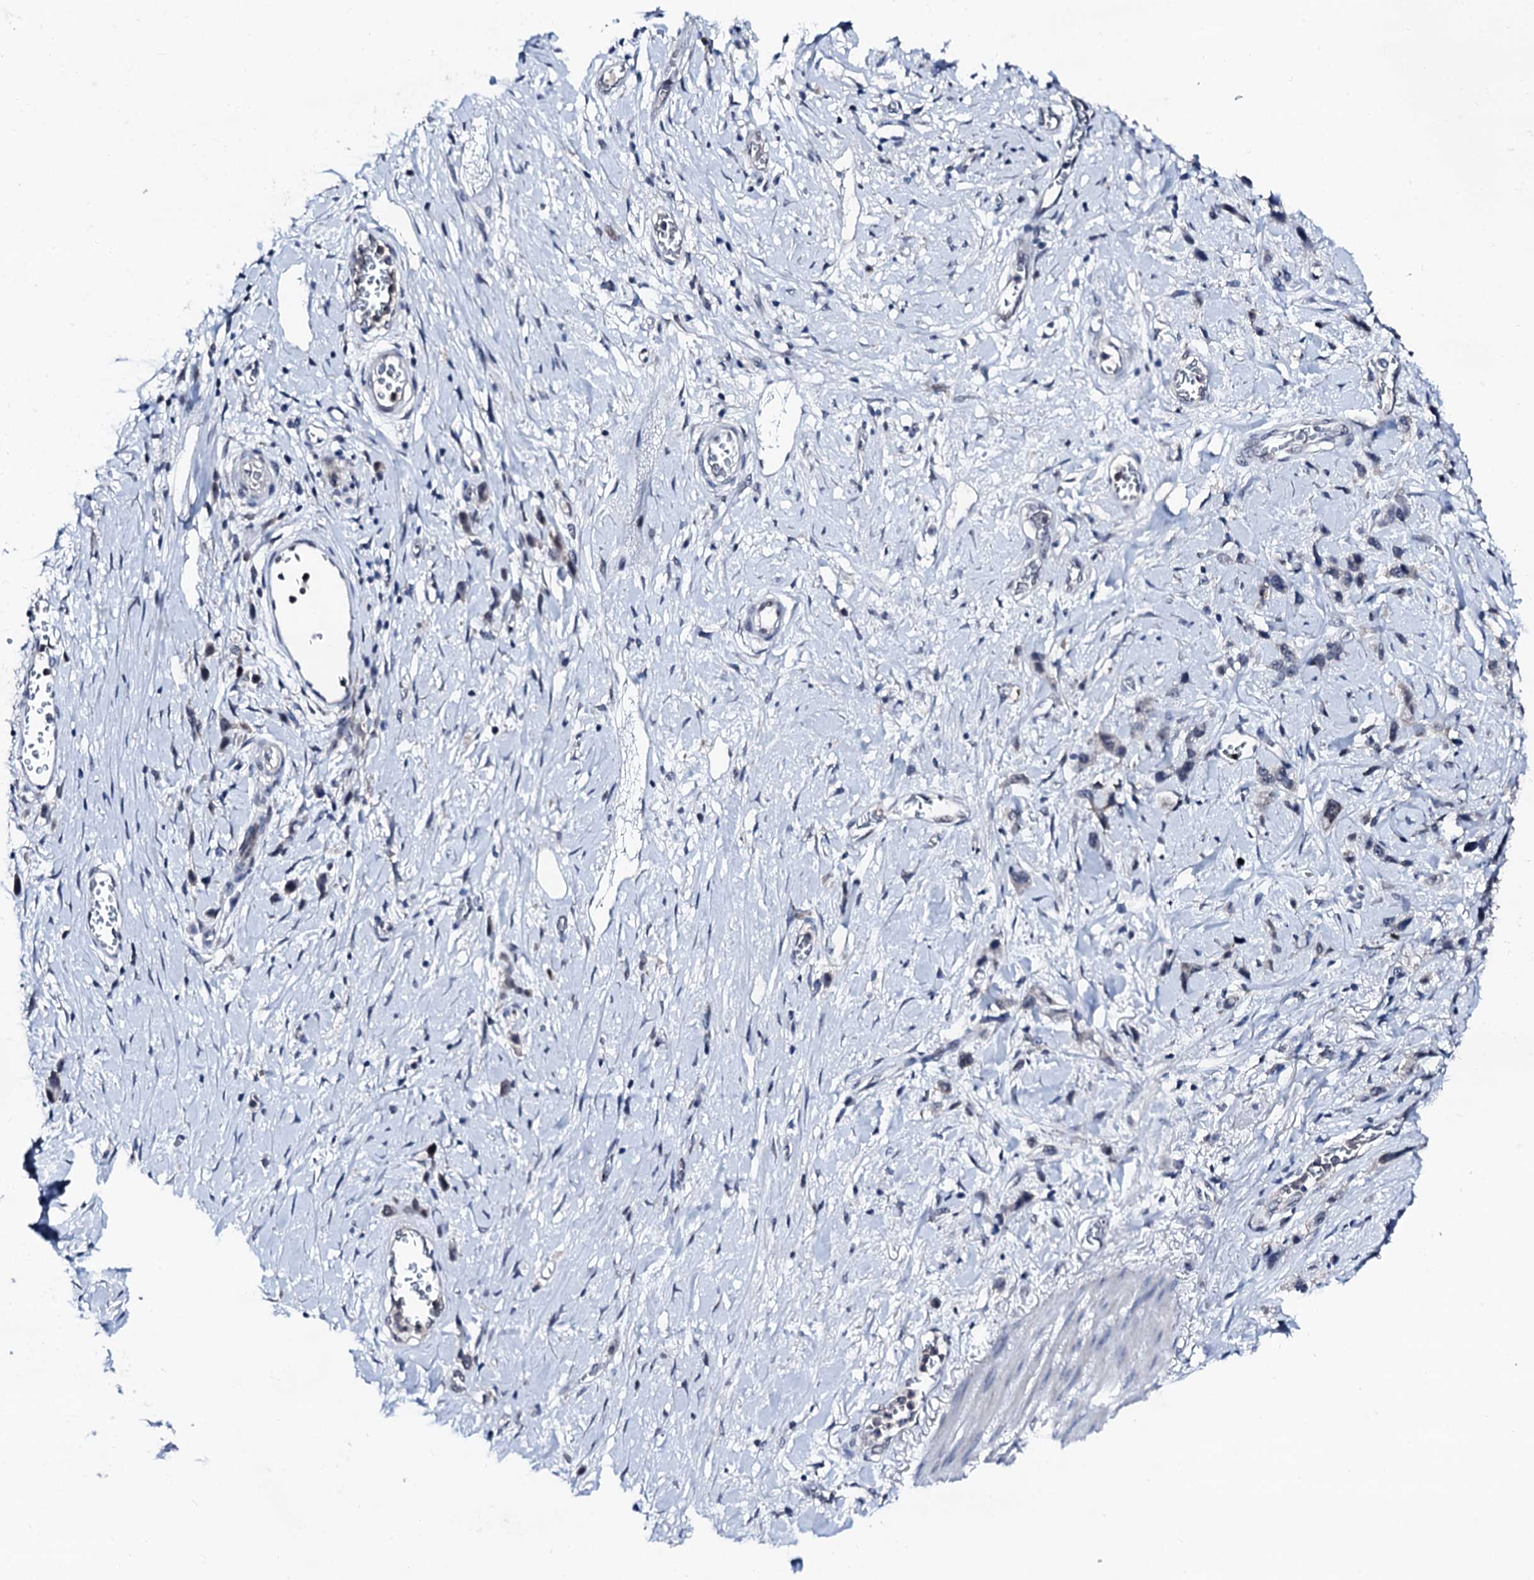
{"staining": {"intensity": "negative", "quantity": "none", "location": "none"}, "tissue": "stomach cancer", "cell_type": "Tumor cells", "image_type": "cancer", "snomed": [{"axis": "morphology", "description": "Adenocarcinoma, NOS"}, {"axis": "morphology", "description": "Adenocarcinoma, High grade"}, {"axis": "topography", "description": "Stomach, upper"}, {"axis": "topography", "description": "Stomach, lower"}], "caption": "A micrograph of human stomach cancer is negative for staining in tumor cells.", "gene": "TRAFD1", "patient": {"sex": "female", "age": 65}}